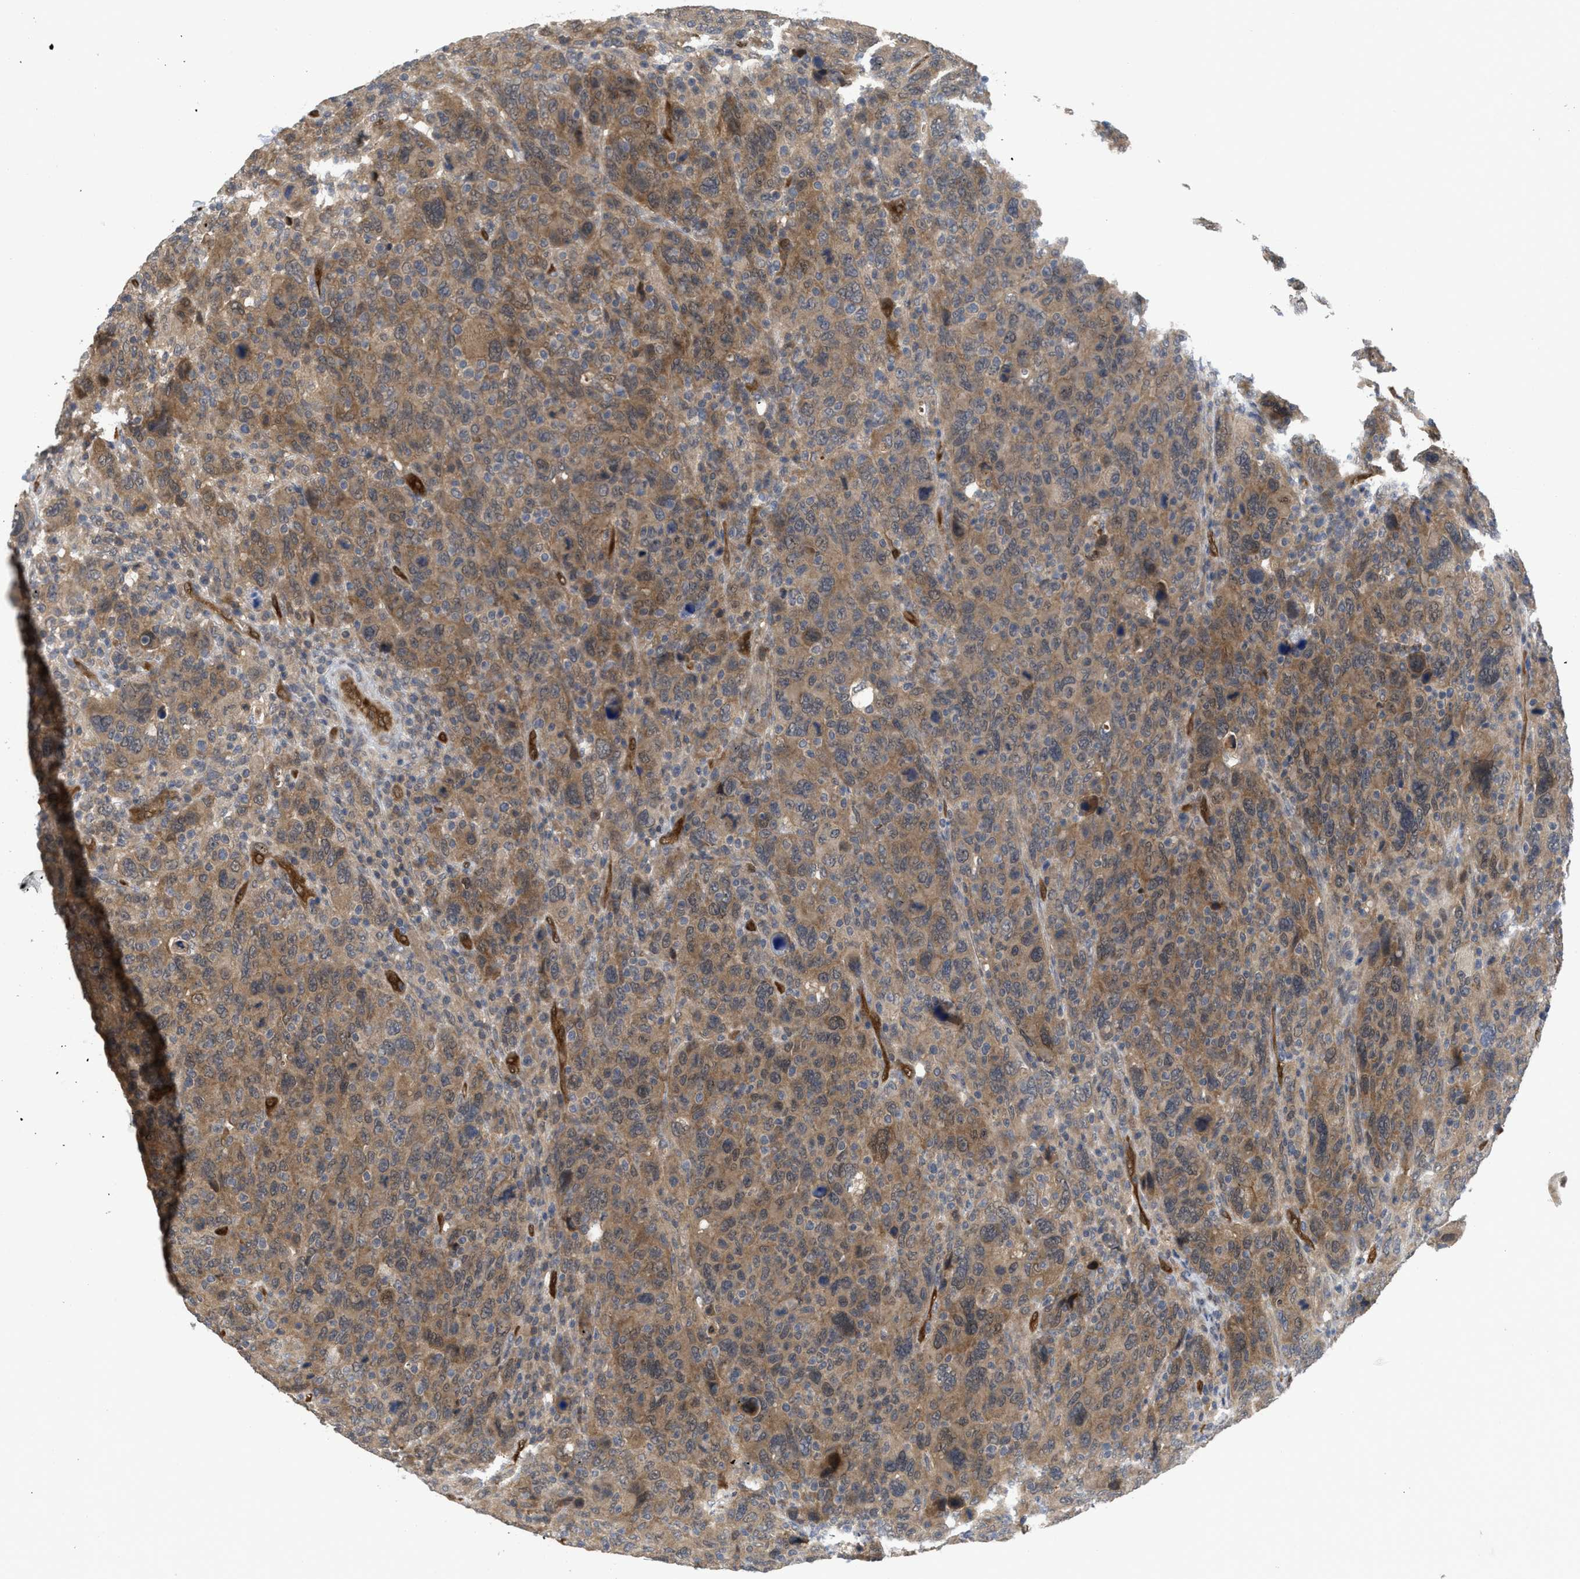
{"staining": {"intensity": "moderate", "quantity": ">75%", "location": "cytoplasmic/membranous"}, "tissue": "breast cancer", "cell_type": "Tumor cells", "image_type": "cancer", "snomed": [{"axis": "morphology", "description": "Duct carcinoma"}, {"axis": "topography", "description": "Breast"}], "caption": "Breast cancer (invasive ductal carcinoma) stained for a protein reveals moderate cytoplasmic/membranous positivity in tumor cells. (DAB = brown stain, brightfield microscopy at high magnification).", "gene": "LDAF1", "patient": {"sex": "female", "age": 37}}